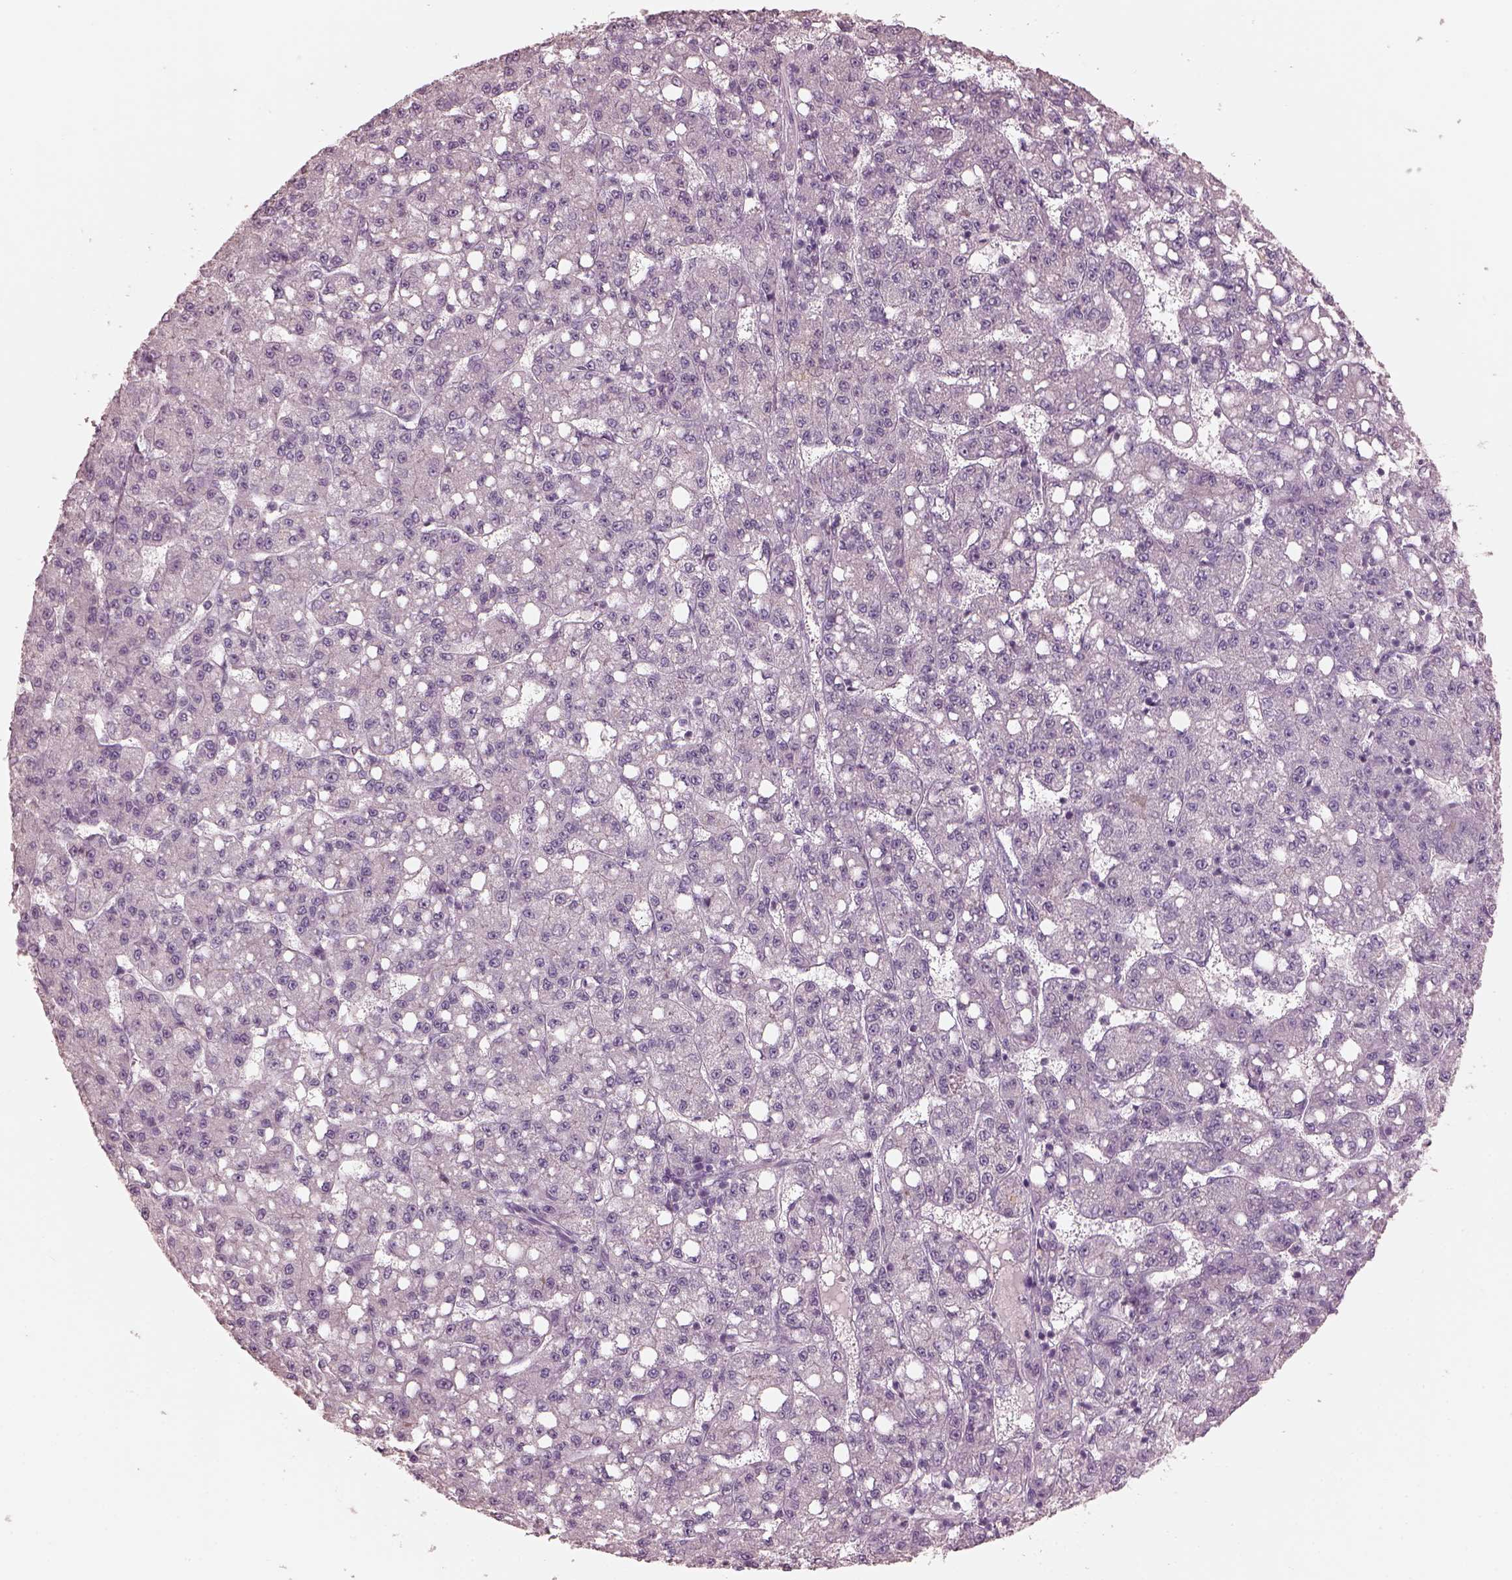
{"staining": {"intensity": "negative", "quantity": "none", "location": "none"}, "tissue": "liver cancer", "cell_type": "Tumor cells", "image_type": "cancer", "snomed": [{"axis": "morphology", "description": "Carcinoma, Hepatocellular, NOS"}, {"axis": "topography", "description": "Liver"}], "caption": "This is an immunohistochemistry photomicrograph of human liver hepatocellular carcinoma. There is no staining in tumor cells.", "gene": "OPTC", "patient": {"sex": "female", "age": 65}}